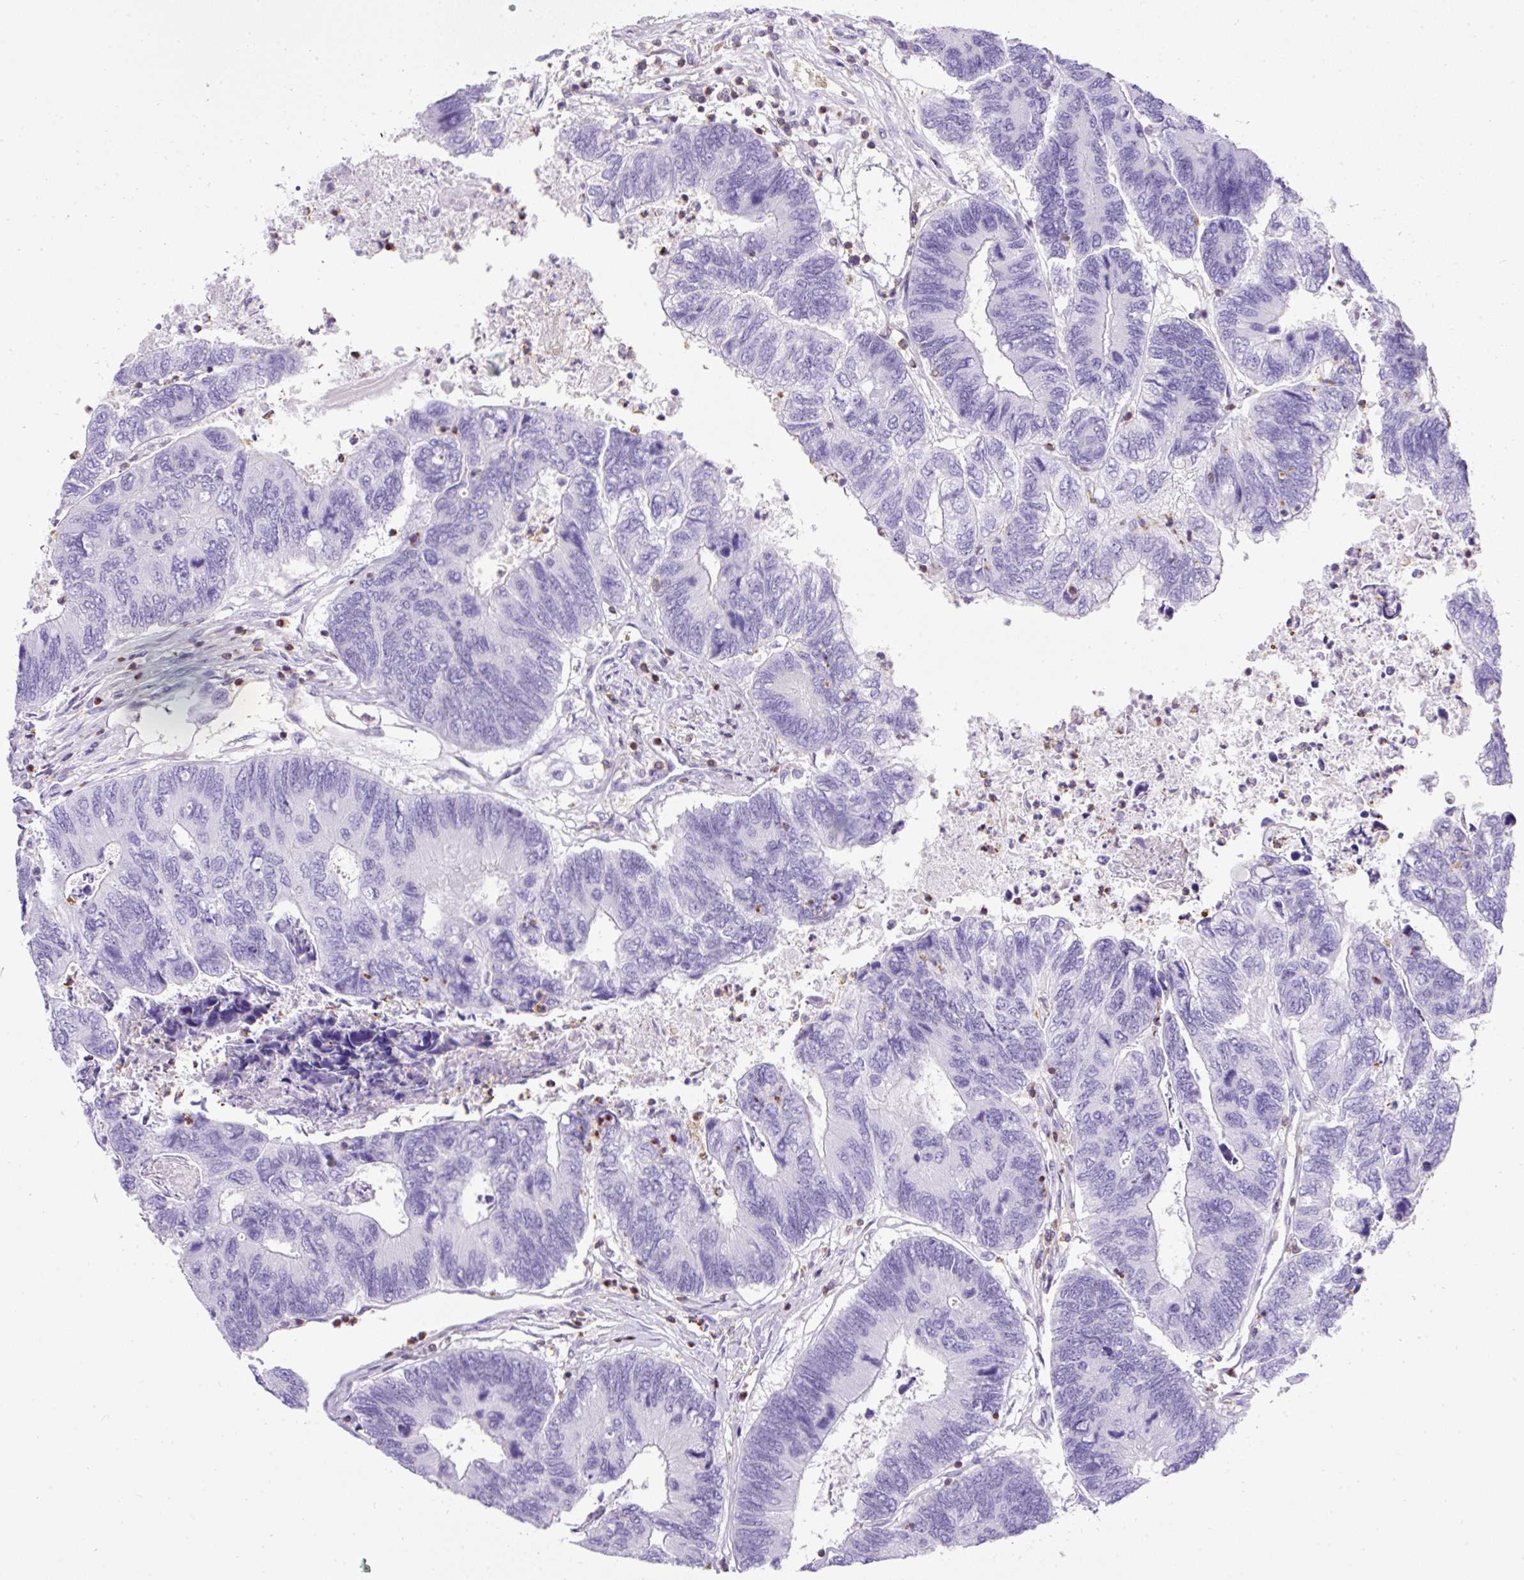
{"staining": {"intensity": "negative", "quantity": "none", "location": "none"}, "tissue": "colorectal cancer", "cell_type": "Tumor cells", "image_type": "cancer", "snomed": [{"axis": "morphology", "description": "Adenocarcinoma, NOS"}, {"axis": "topography", "description": "Colon"}], "caption": "This is a photomicrograph of immunohistochemistry staining of adenocarcinoma (colorectal), which shows no expression in tumor cells.", "gene": "FAM228B", "patient": {"sex": "female", "age": 67}}